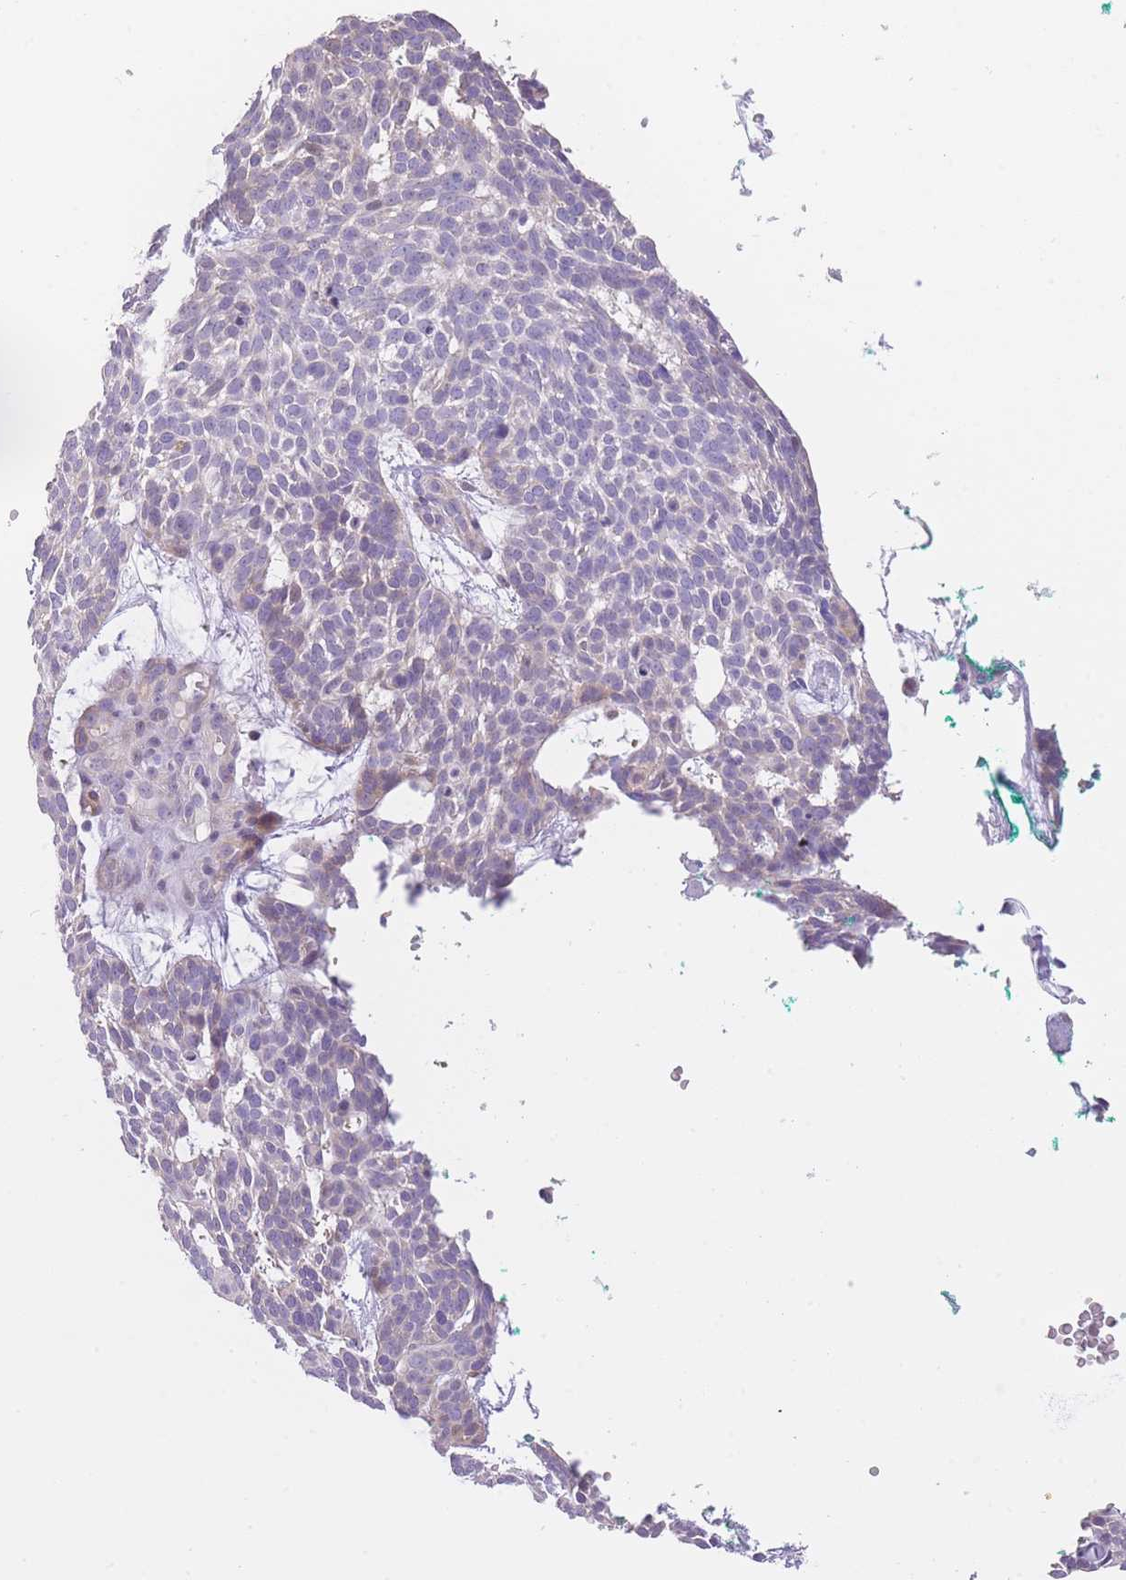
{"staining": {"intensity": "negative", "quantity": "none", "location": "none"}, "tissue": "skin cancer", "cell_type": "Tumor cells", "image_type": "cancer", "snomed": [{"axis": "morphology", "description": "Basal cell carcinoma"}, {"axis": "topography", "description": "Skin"}], "caption": "A high-resolution photomicrograph shows IHC staining of skin cancer, which exhibits no significant expression in tumor cells.", "gene": "IMPG1", "patient": {"sex": "male", "age": 61}}